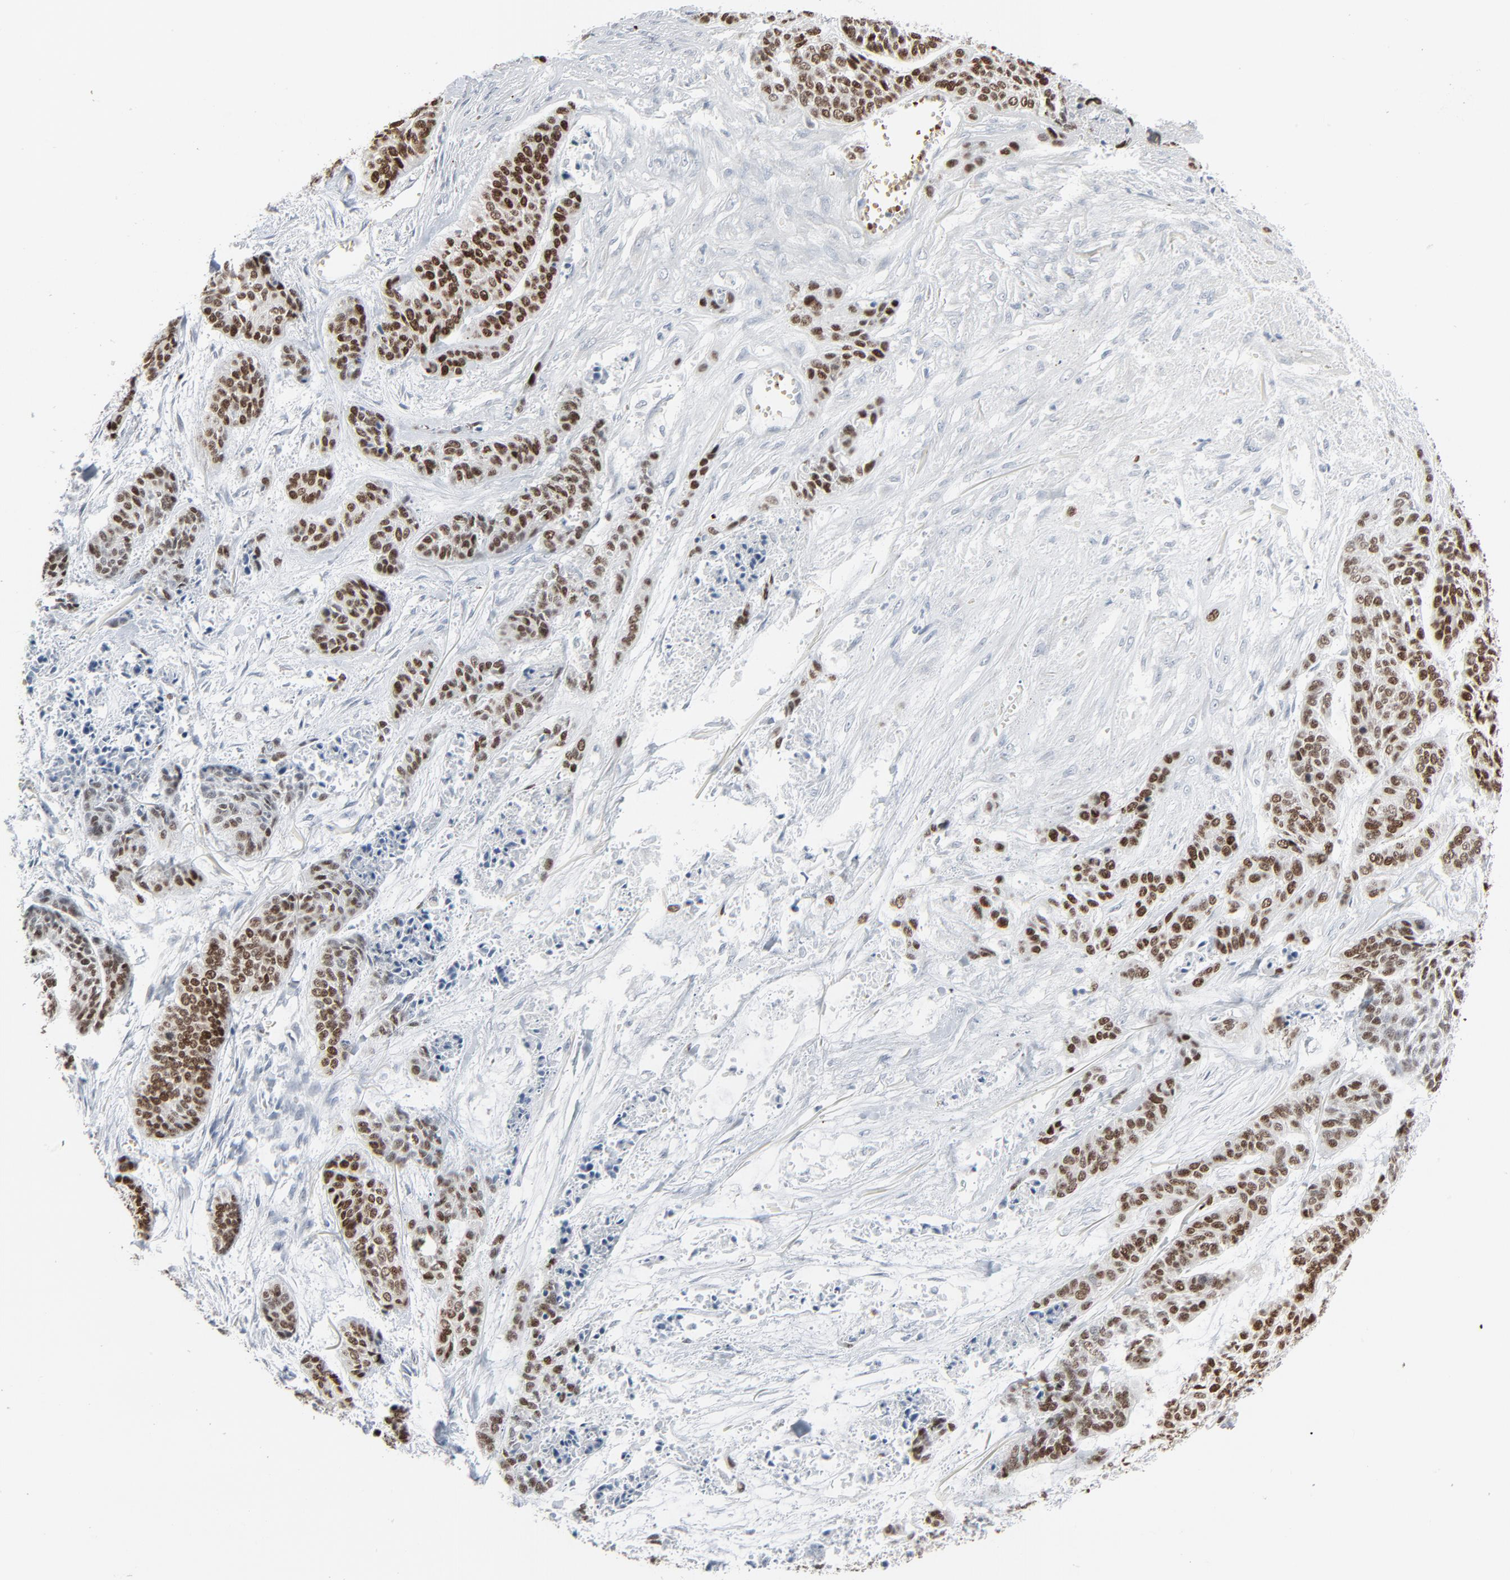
{"staining": {"intensity": "strong", "quantity": ">75%", "location": "nuclear"}, "tissue": "skin cancer", "cell_type": "Tumor cells", "image_type": "cancer", "snomed": [{"axis": "morphology", "description": "Basal cell carcinoma"}, {"axis": "topography", "description": "Skin"}], "caption": "Skin basal cell carcinoma was stained to show a protein in brown. There is high levels of strong nuclear positivity in about >75% of tumor cells.", "gene": "SAGE1", "patient": {"sex": "female", "age": 64}}